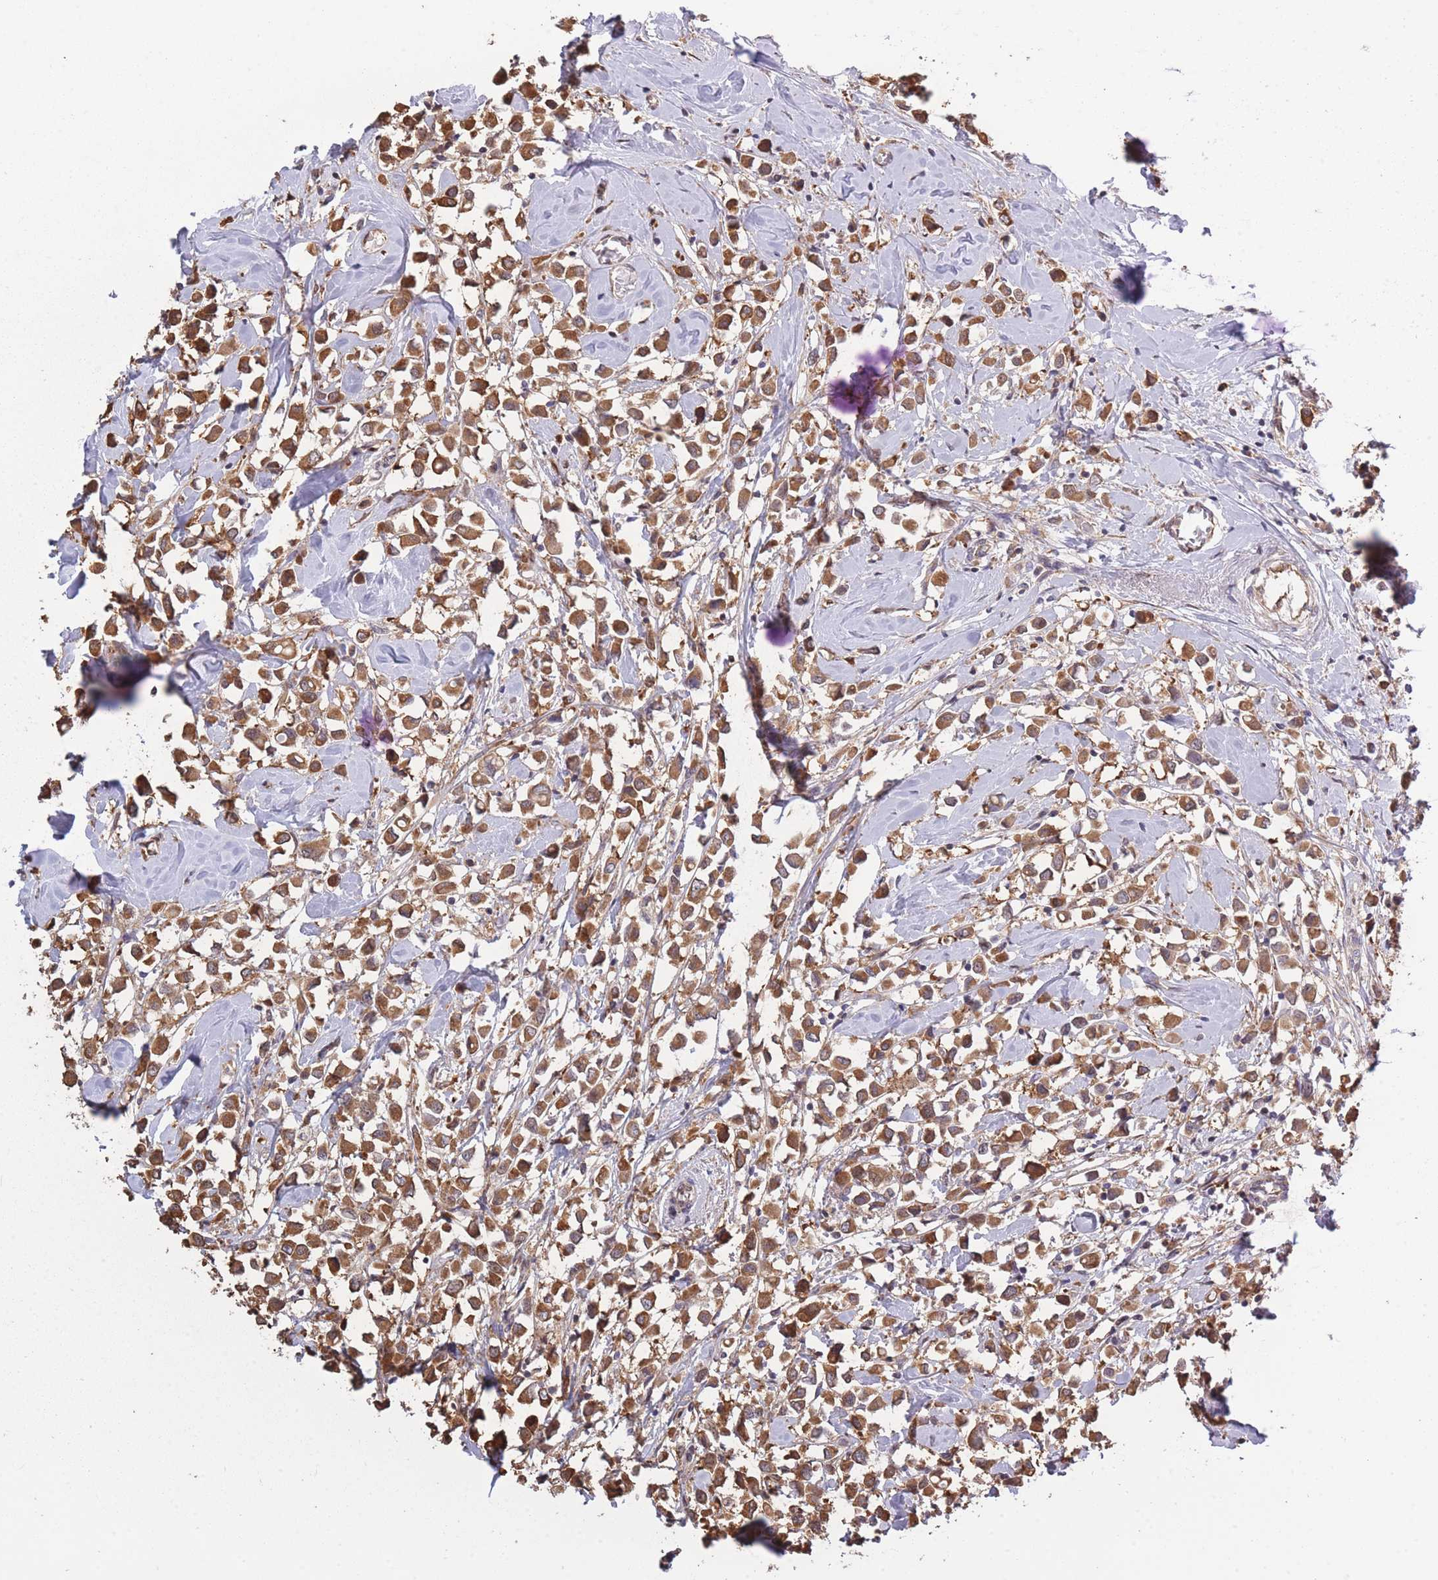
{"staining": {"intensity": "moderate", "quantity": ">75%", "location": "cytoplasmic/membranous"}, "tissue": "breast cancer", "cell_type": "Tumor cells", "image_type": "cancer", "snomed": [{"axis": "morphology", "description": "Duct carcinoma"}, {"axis": "topography", "description": "Breast"}], "caption": "Immunohistochemistry (IHC) of human infiltrating ductal carcinoma (breast) shows medium levels of moderate cytoplasmic/membranous staining in about >75% of tumor cells. (DAB IHC with brightfield microscopy, high magnification).", "gene": "ARL13B", "patient": {"sex": "female", "age": 61}}